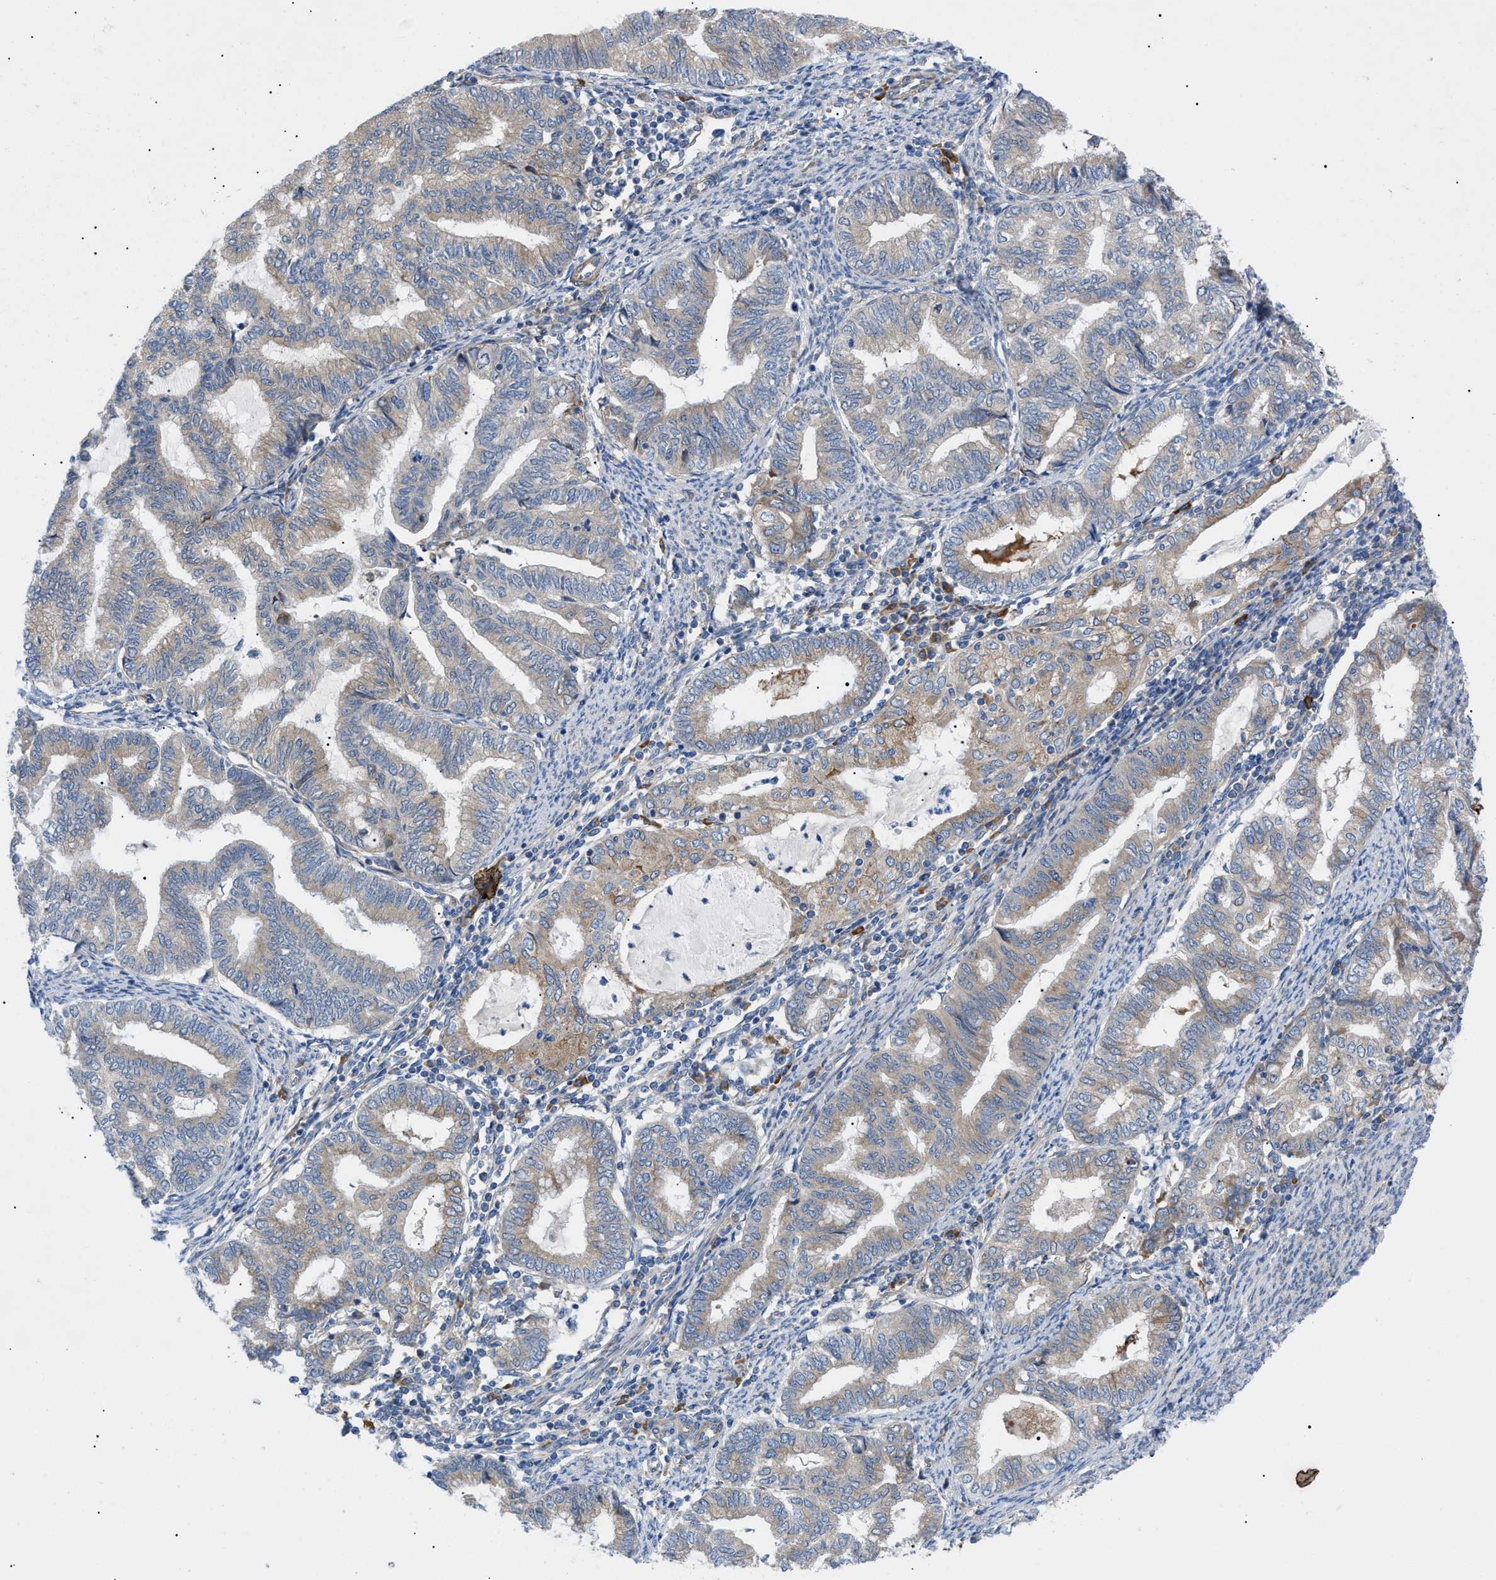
{"staining": {"intensity": "weak", "quantity": "25%-75%", "location": "cytoplasmic/membranous"}, "tissue": "endometrial cancer", "cell_type": "Tumor cells", "image_type": "cancer", "snomed": [{"axis": "morphology", "description": "Adenocarcinoma, NOS"}, {"axis": "topography", "description": "Endometrium"}], "caption": "Human adenocarcinoma (endometrial) stained with a protein marker shows weak staining in tumor cells.", "gene": "HSPB8", "patient": {"sex": "female", "age": 79}}